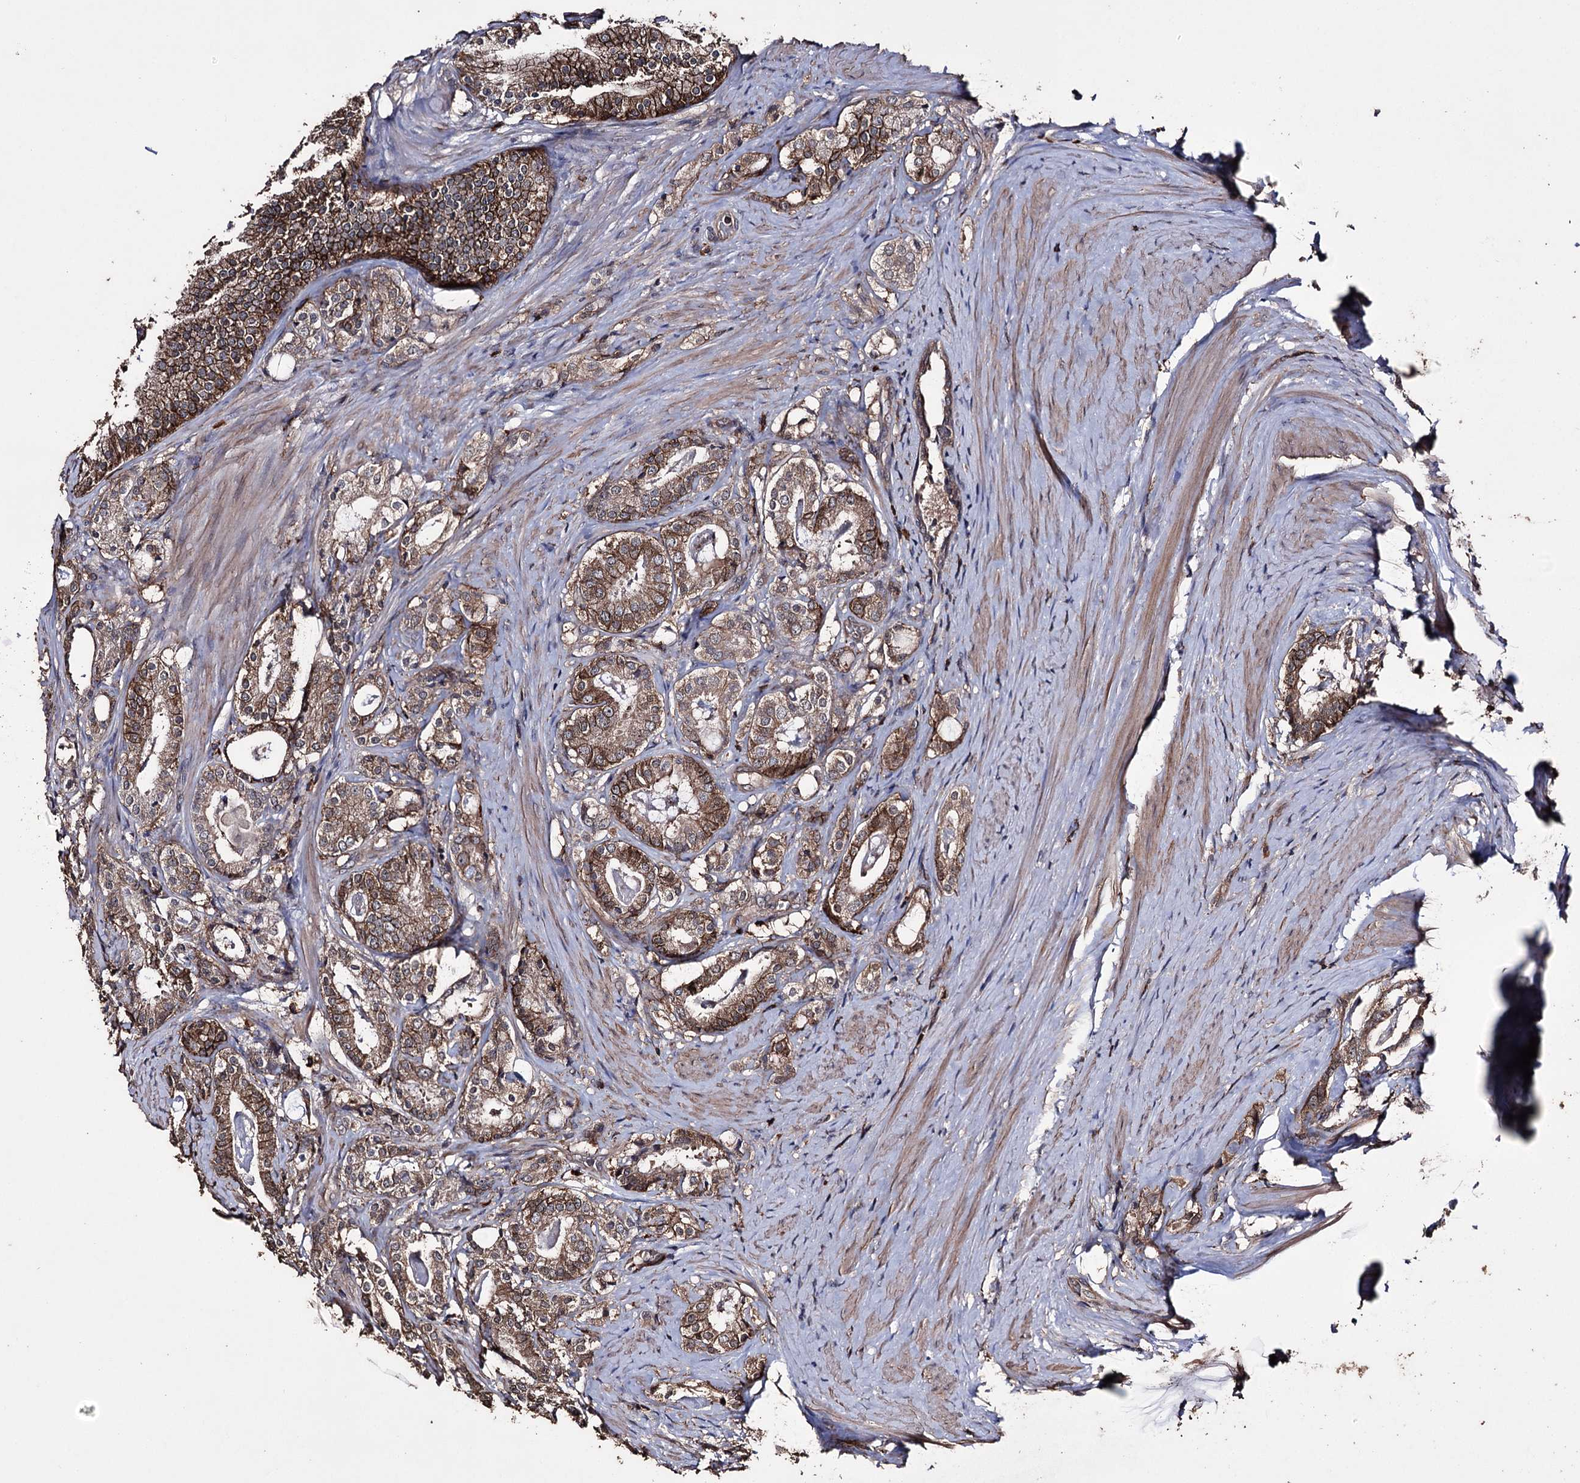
{"staining": {"intensity": "moderate", "quantity": ">75%", "location": "cytoplasmic/membranous"}, "tissue": "prostate cancer", "cell_type": "Tumor cells", "image_type": "cancer", "snomed": [{"axis": "morphology", "description": "Adenocarcinoma, High grade"}, {"axis": "topography", "description": "Prostate"}], "caption": "Immunohistochemistry staining of prostate high-grade adenocarcinoma, which shows medium levels of moderate cytoplasmic/membranous positivity in about >75% of tumor cells indicating moderate cytoplasmic/membranous protein staining. The staining was performed using DAB (brown) for protein detection and nuclei were counterstained in hematoxylin (blue).", "gene": "ZNF662", "patient": {"sex": "male", "age": 63}}